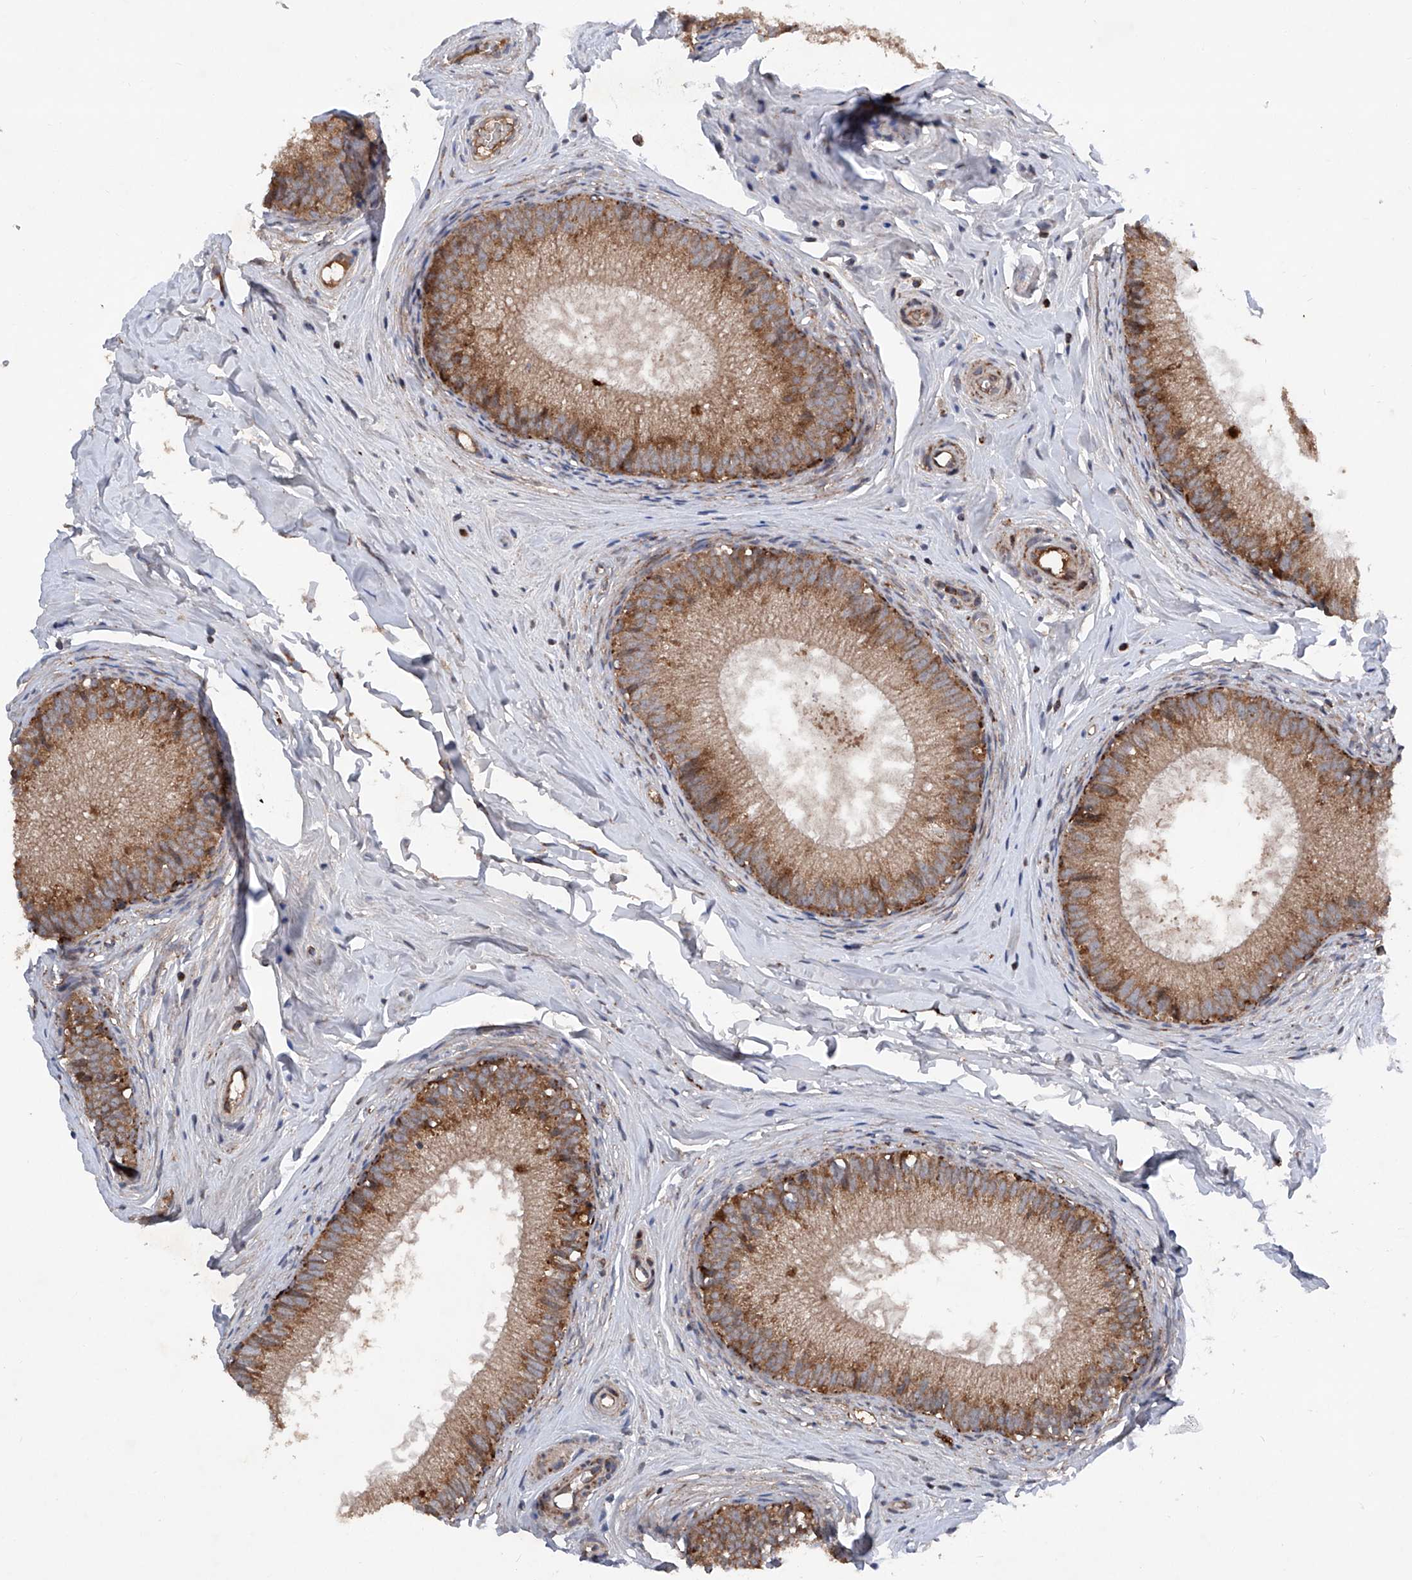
{"staining": {"intensity": "strong", "quantity": "<25%", "location": "cytoplasmic/membranous"}, "tissue": "epididymis", "cell_type": "Glandular cells", "image_type": "normal", "snomed": [{"axis": "morphology", "description": "Normal tissue, NOS"}, {"axis": "topography", "description": "Epididymis"}], "caption": "DAB immunohistochemical staining of normal human epididymis displays strong cytoplasmic/membranous protein positivity in about <25% of glandular cells.", "gene": "DAD1", "patient": {"sex": "male", "age": 34}}